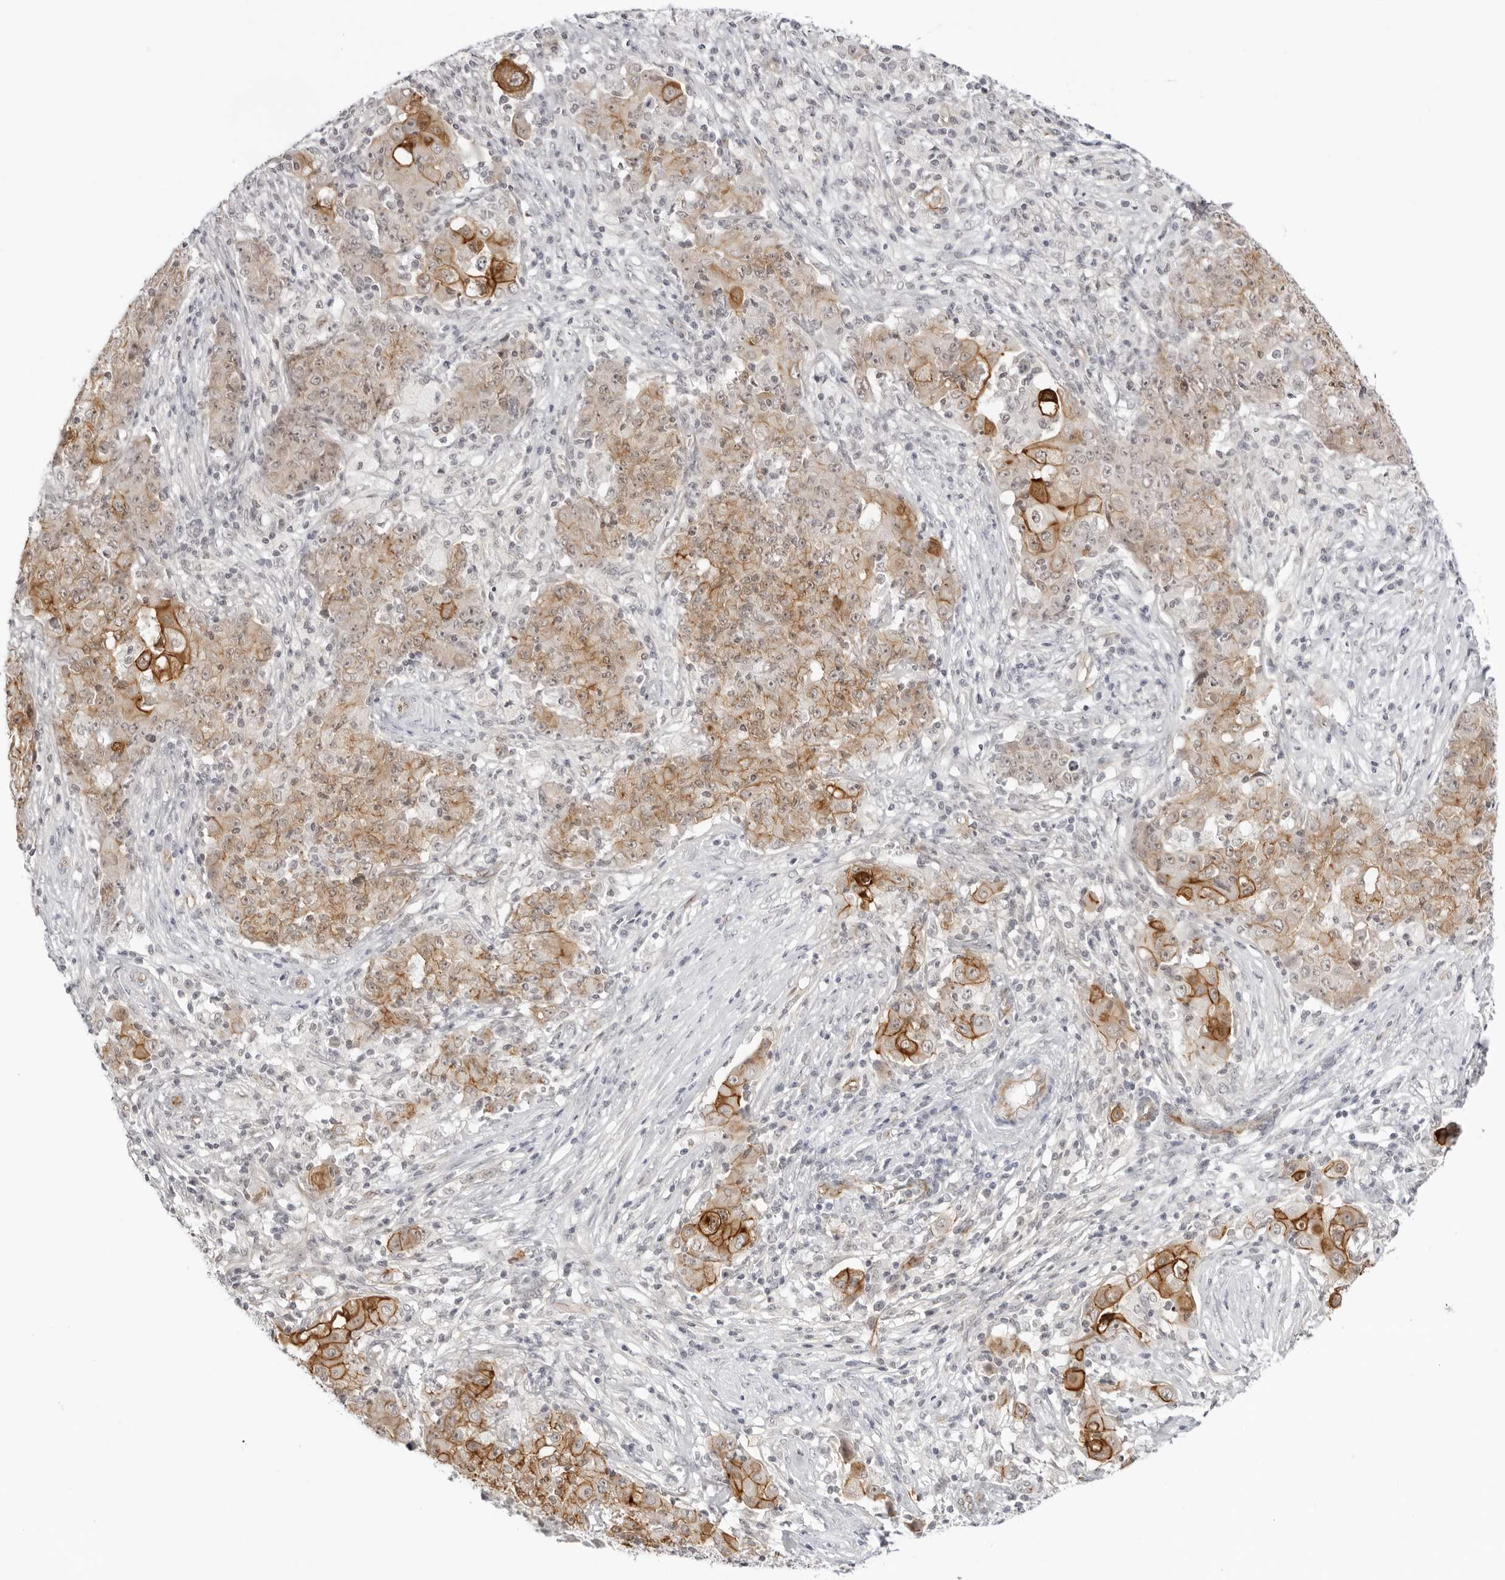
{"staining": {"intensity": "moderate", "quantity": ">75%", "location": "cytoplasmic/membranous"}, "tissue": "ovarian cancer", "cell_type": "Tumor cells", "image_type": "cancer", "snomed": [{"axis": "morphology", "description": "Carcinoma, endometroid"}, {"axis": "topography", "description": "Ovary"}], "caption": "DAB (3,3'-diaminobenzidine) immunohistochemical staining of human ovarian endometroid carcinoma exhibits moderate cytoplasmic/membranous protein positivity in about >75% of tumor cells.", "gene": "TRAPPC3", "patient": {"sex": "female", "age": 42}}